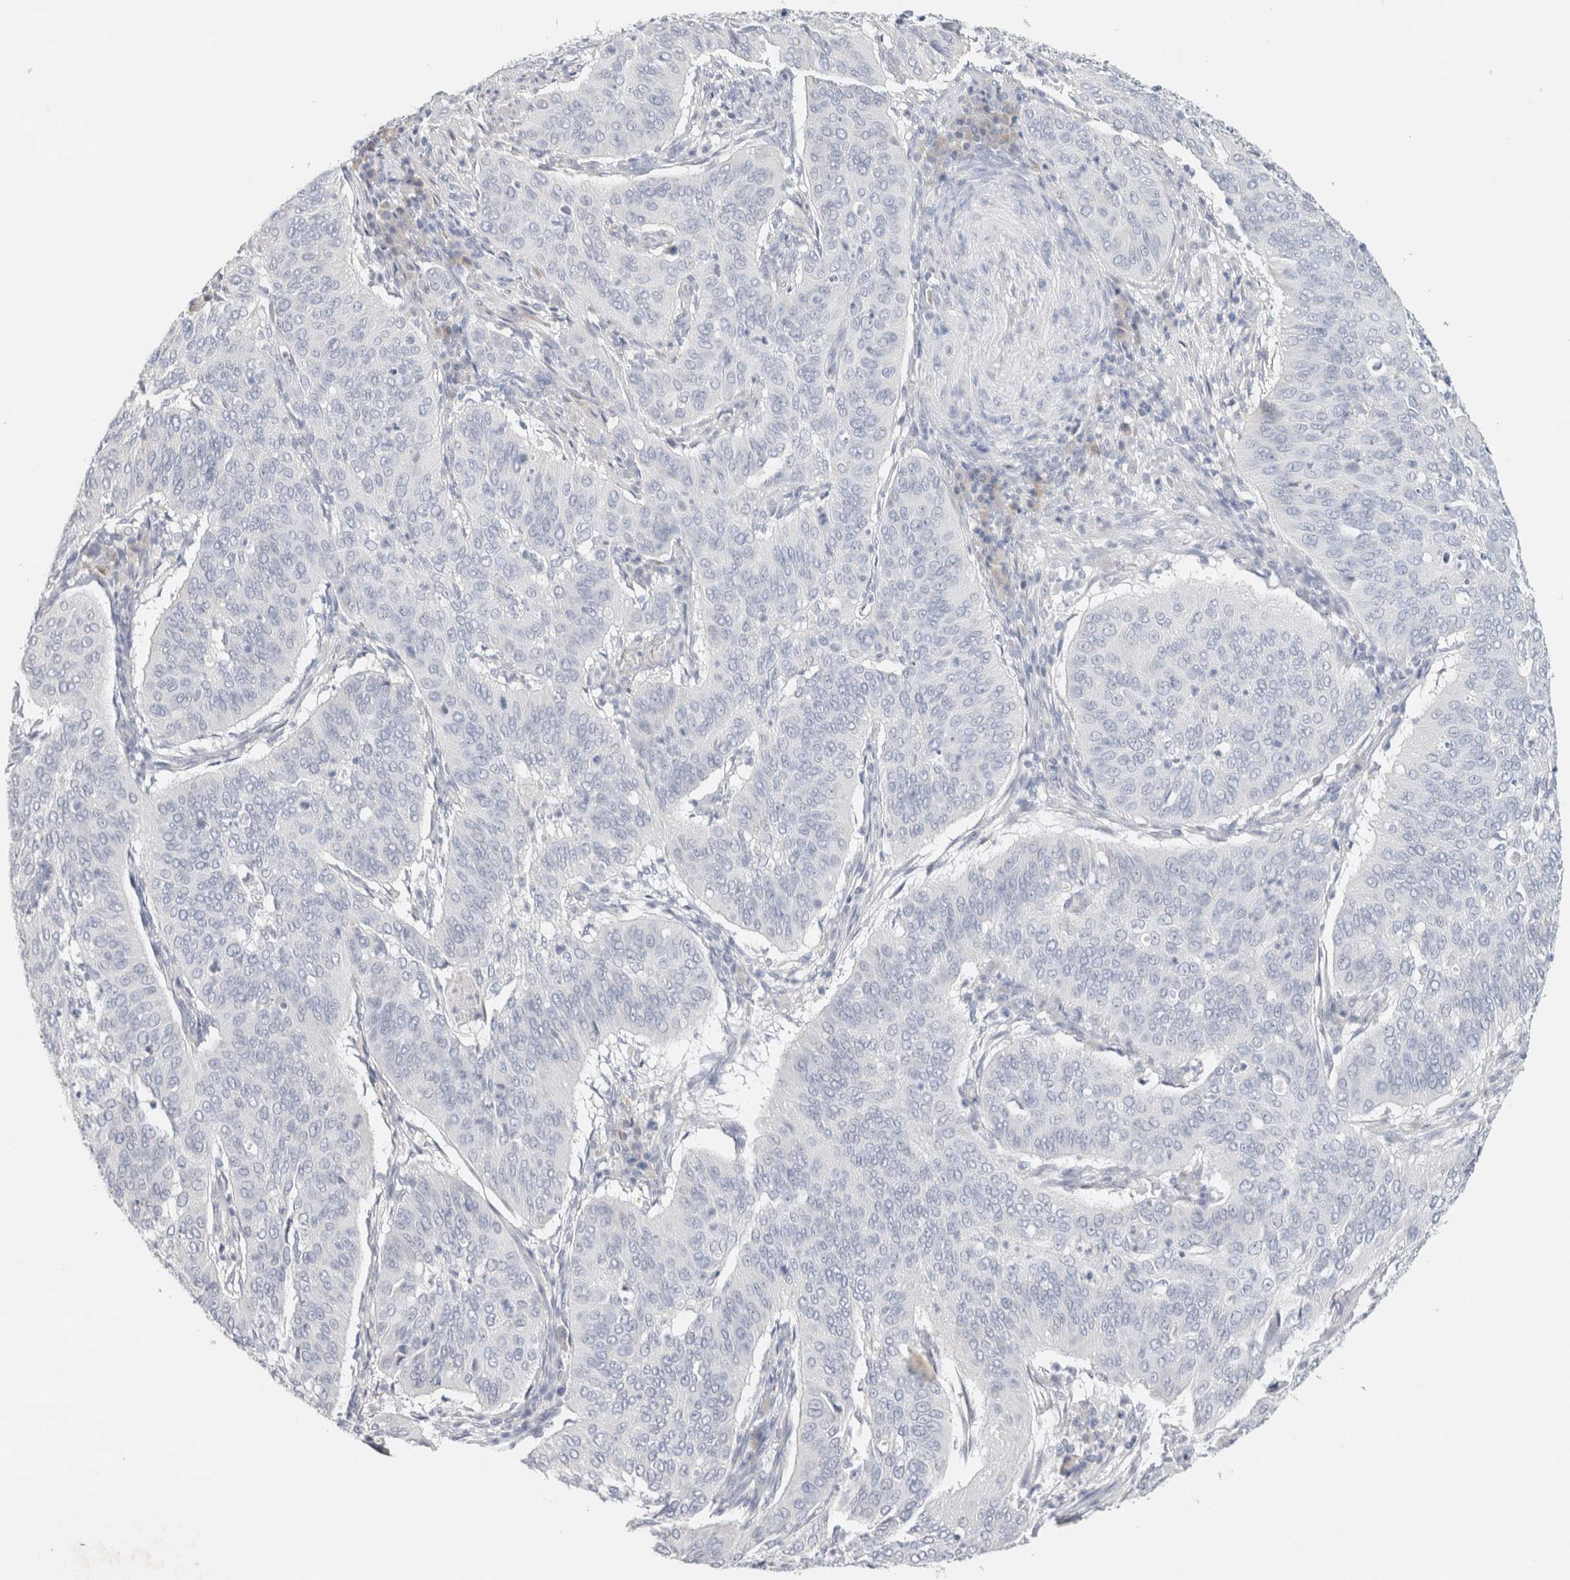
{"staining": {"intensity": "negative", "quantity": "none", "location": "none"}, "tissue": "cervical cancer", "cell_type": "Tumor cells", "image_type": "cancer", "snomed": [{"axis": "morphology", "description": "Normal tissue, NOS"}, {"axis": "morphology", "description": "Squamous cell carcinoma, NOS"}, {"axis": "topography", "description": "Cervix"}], "caption": "This micrograph is of squamous cell carcinoma (cervical) stained with IHC to label a protein in brown with the nuclei are counter-stained blue. There is no staining in tumor cells.", "gene": "NEFM", "patient": {"sex": "female", "age": 39}}